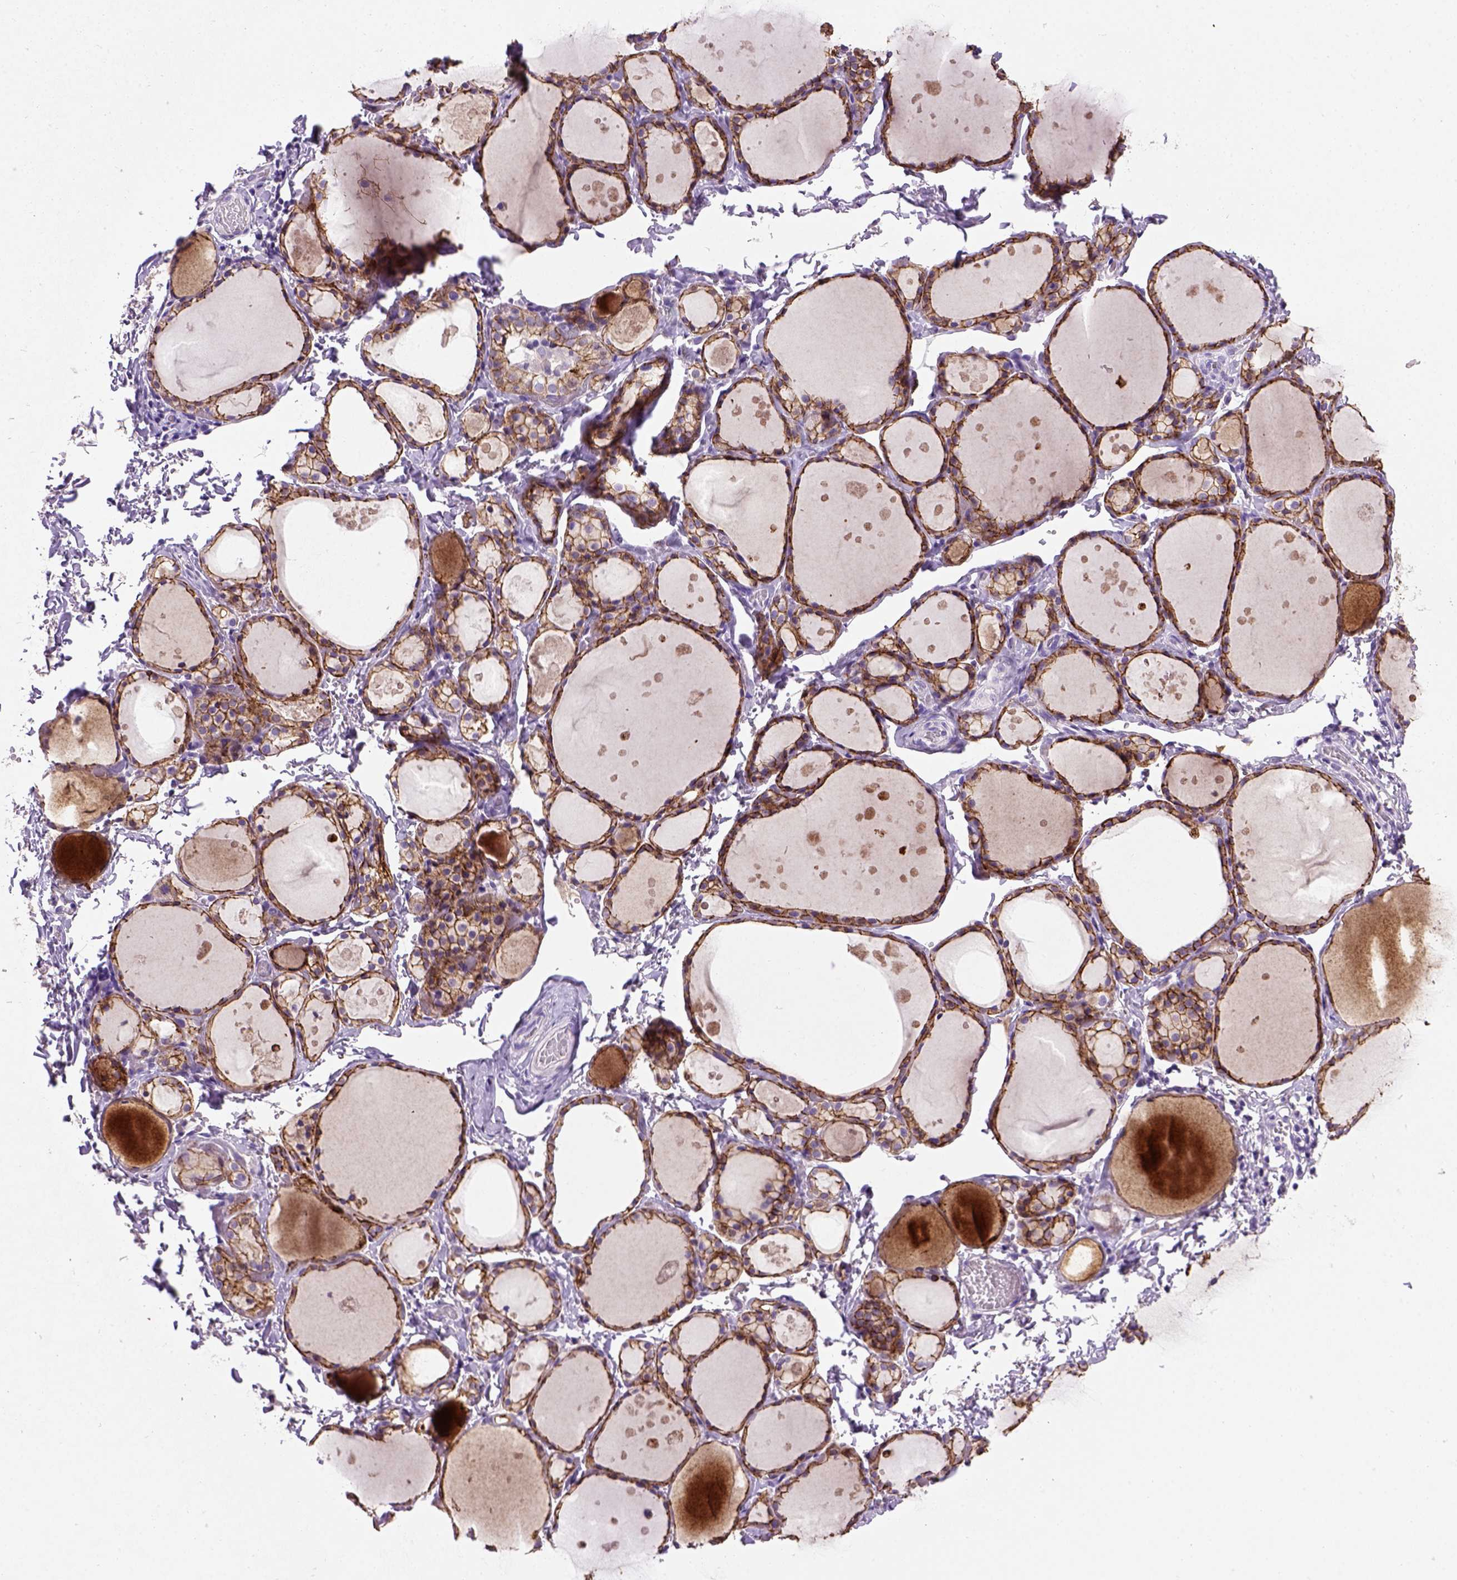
{"staining": {"intensity": "strong", "quantity": ">75%", "location": "cytoplasmic/membranous"}, "tissue": "thyroid gland", "cell_type": "Glandular cells", "image_type": "normal", "snomed": [{"axis": "morphology", "description": "Normal tissue, NOS"}, {"axis": "topography", "description": "Thyroid gland"}], "caption": "Brown immunohistochemical staining in benign human thyroid gland reveals strong cytoplasmic/membranous expression in approximately >75% of glandular cells. Immunohistochemistry (ihc) stains the protein of interest in brown and the nuclei are stained blue.", "gene": "CDH1", "patient": {"sex": "male", "age": 68}}